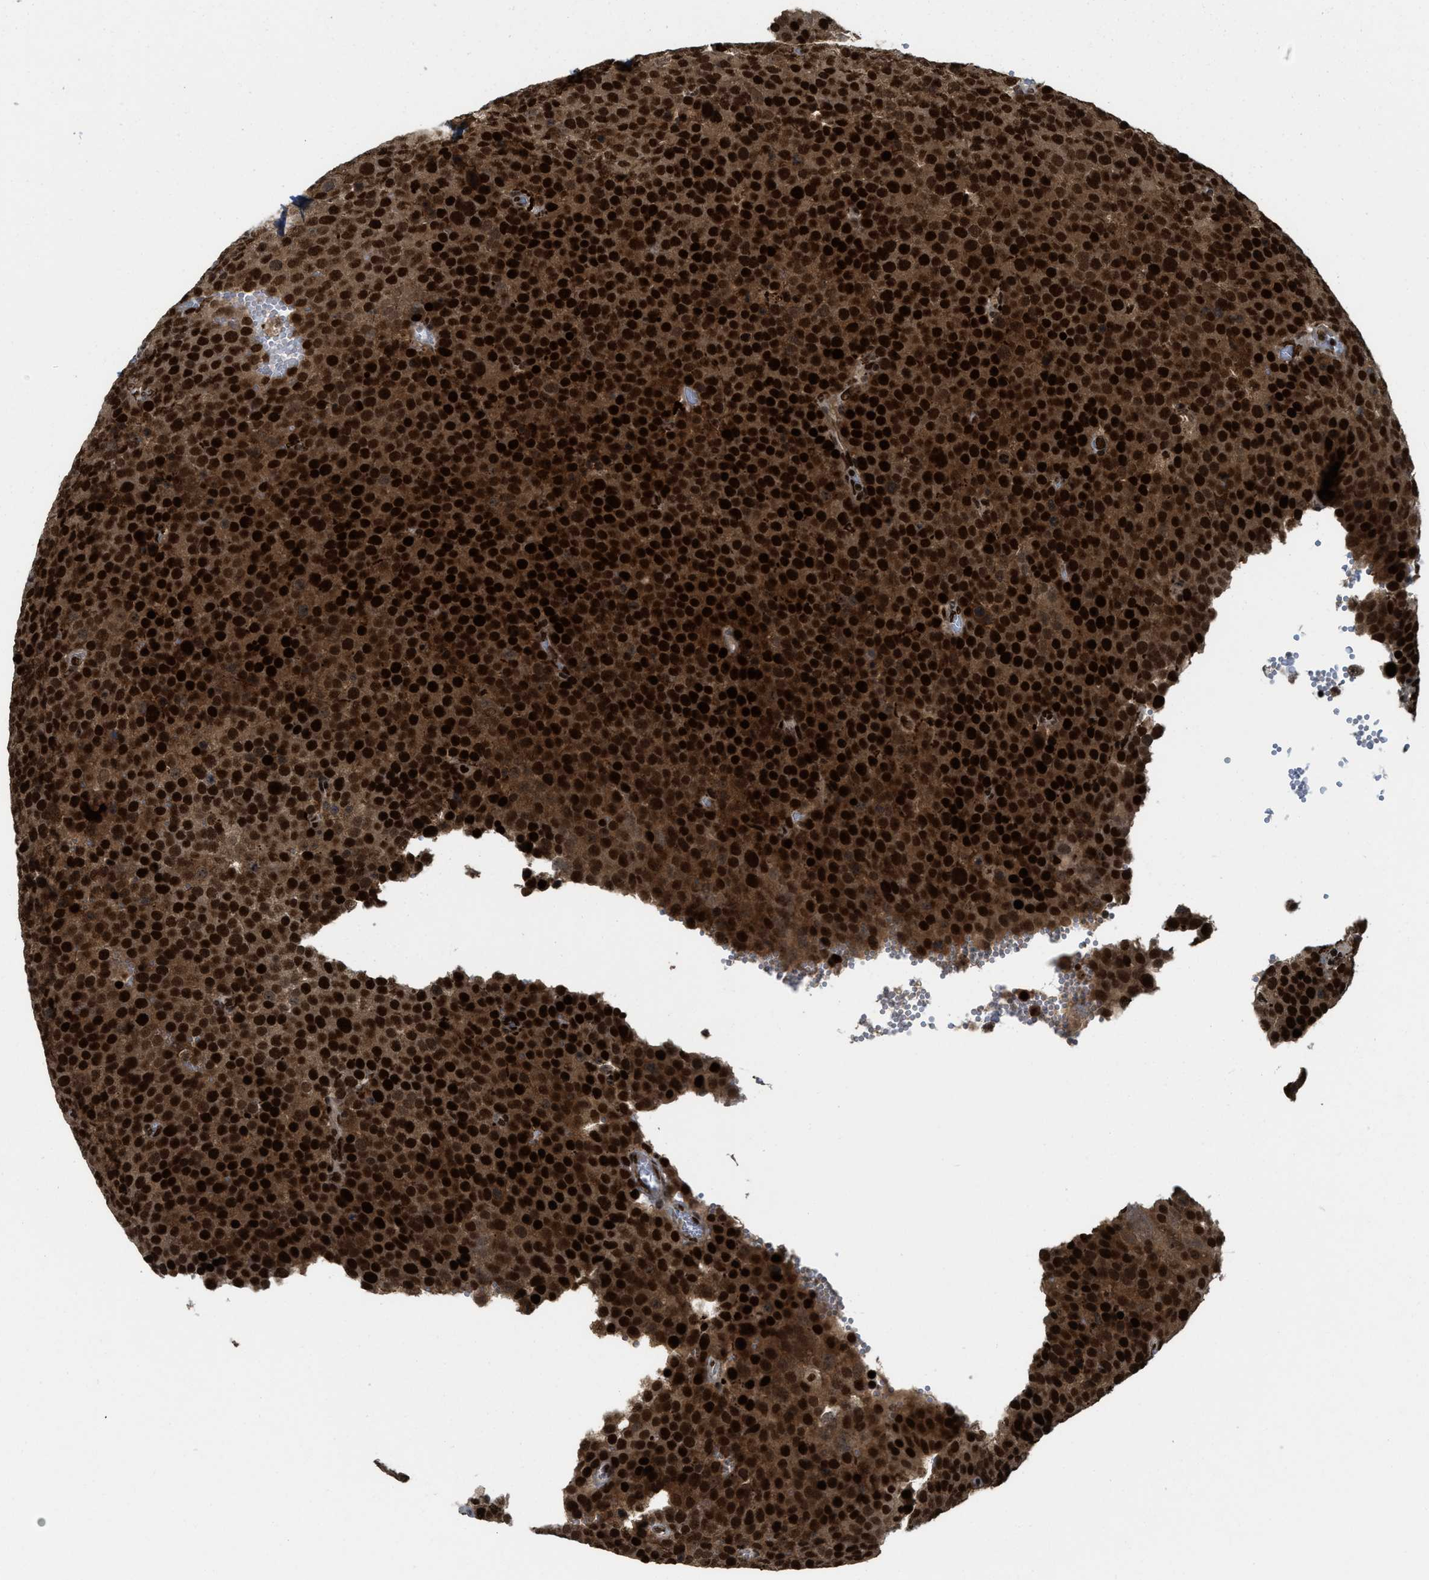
{"staining": {"intensity": "strong", "quantity": ">75%", "location": "cytoplasmic/membranous,nuclear"}, "tissue": "testis cancer", "cell_type": "Tumor cells", "image_type": "cancer", "snomed": [{"axis": "morphology", "description": "Normal tissue, NOS"}, {"axis": "morphology", "description": "Seminoma, NOS"}, {"axis": "topography", "description": "Testis"}], "caption": "Tumor cells reveal high levels of strong cytoplasmic/membranous and nuclear staining in approximately >75% of cells in testis cancer.", "gene": "RFX5", "patient": {"sex": "male", "age": 71}}